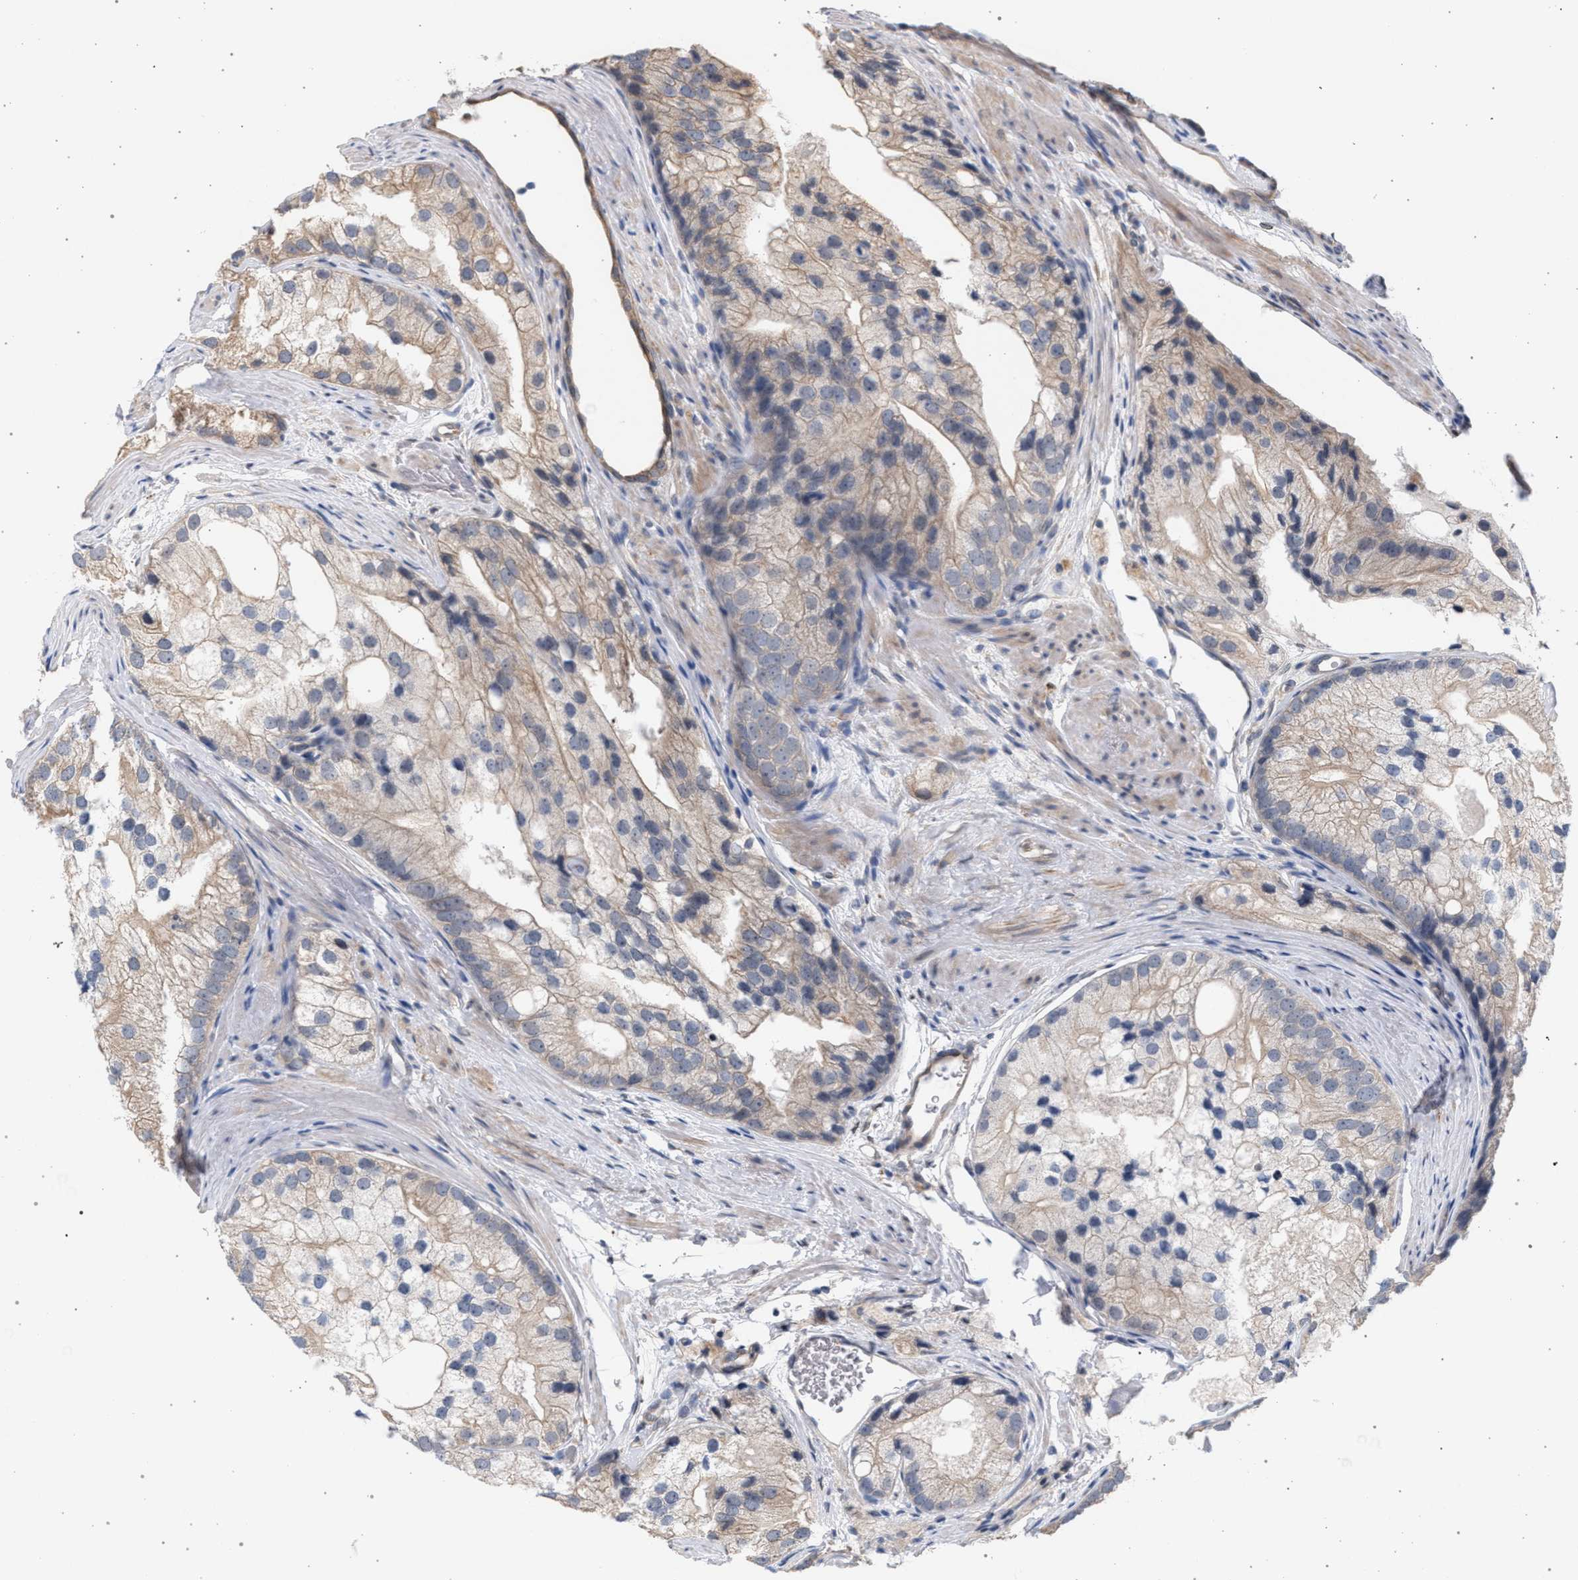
{"staining": {"intensity": "weak", "quantity": ">75%", "location": "cytoplasmic/membranous"}, "tissue": "prostate cancer", "cell_type": "Tumor cells", "image_type": "cancer", "snomed": [{"axis": "morphology", "description": "Adenocarcinoma, Low grade"}, {"axis": "topography", "description": "Prostate"}], "caption": "A high-resolution histopathology image shows immunohistochemistry (IHC) staining of prostate cancer, which displays weak cytoplasmic/membranous staining in approximately >75% of tumor cells.", "gene": "ARPC5L", "patient": {"sex": "male", "age": 69}}